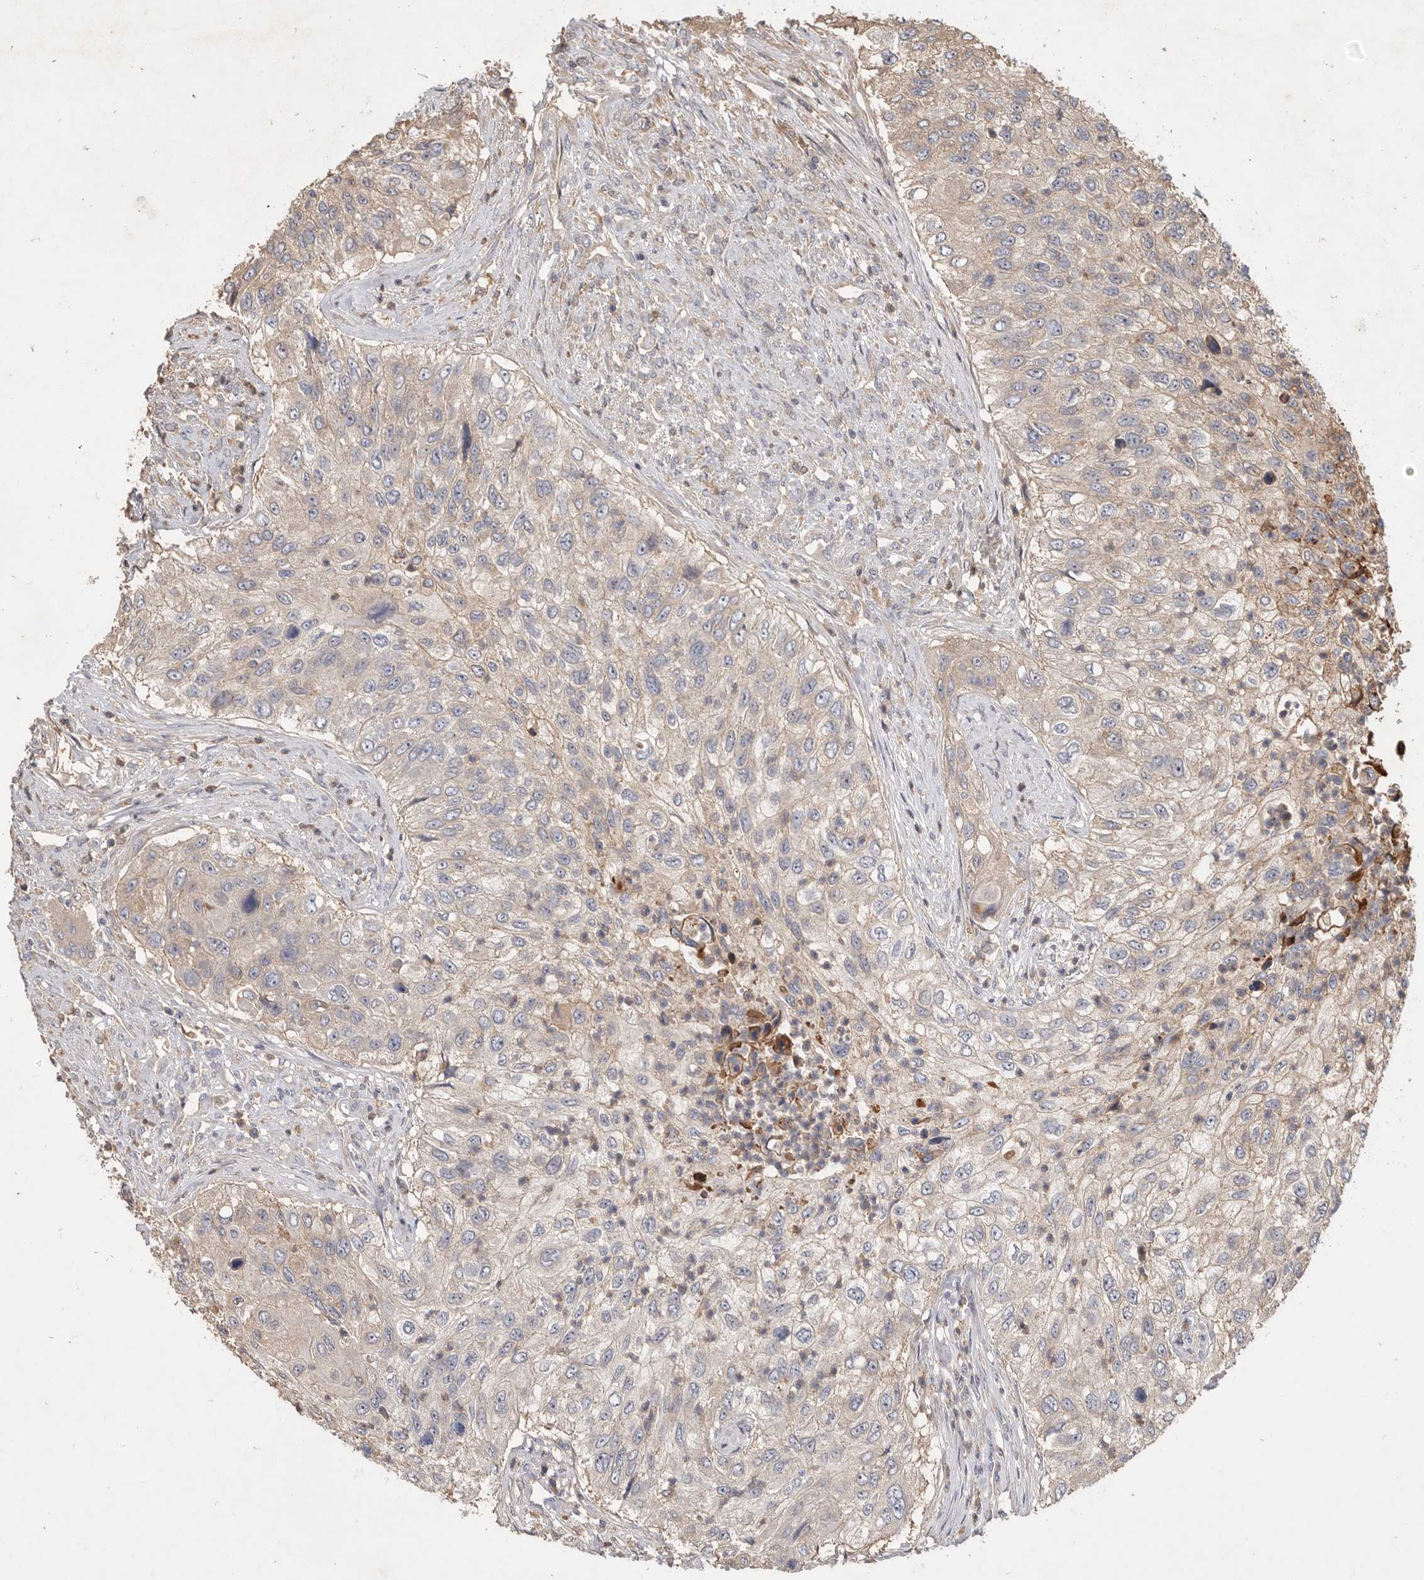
{"staining": {"intensity": "weak", "quantity": "<25%", "location": "cytoplasmic/membranous"}, "tissue": "urothelial cancer", "cell_type": "Tumor cells", "image_type": "cancer", "snomed": [{"axis": "morphology", "description": "Urothelial carcinoma, High grade"}, {"axis": "topography", "description": "Urinary bladder"}], "caption": "The immunohistochemistry (IHC) photomicrograph has no significant positivity in tumor cells of urothelial cancer tissue.", "gene": "VN1R4", "patient": {"sex": "female", "age": 60}}